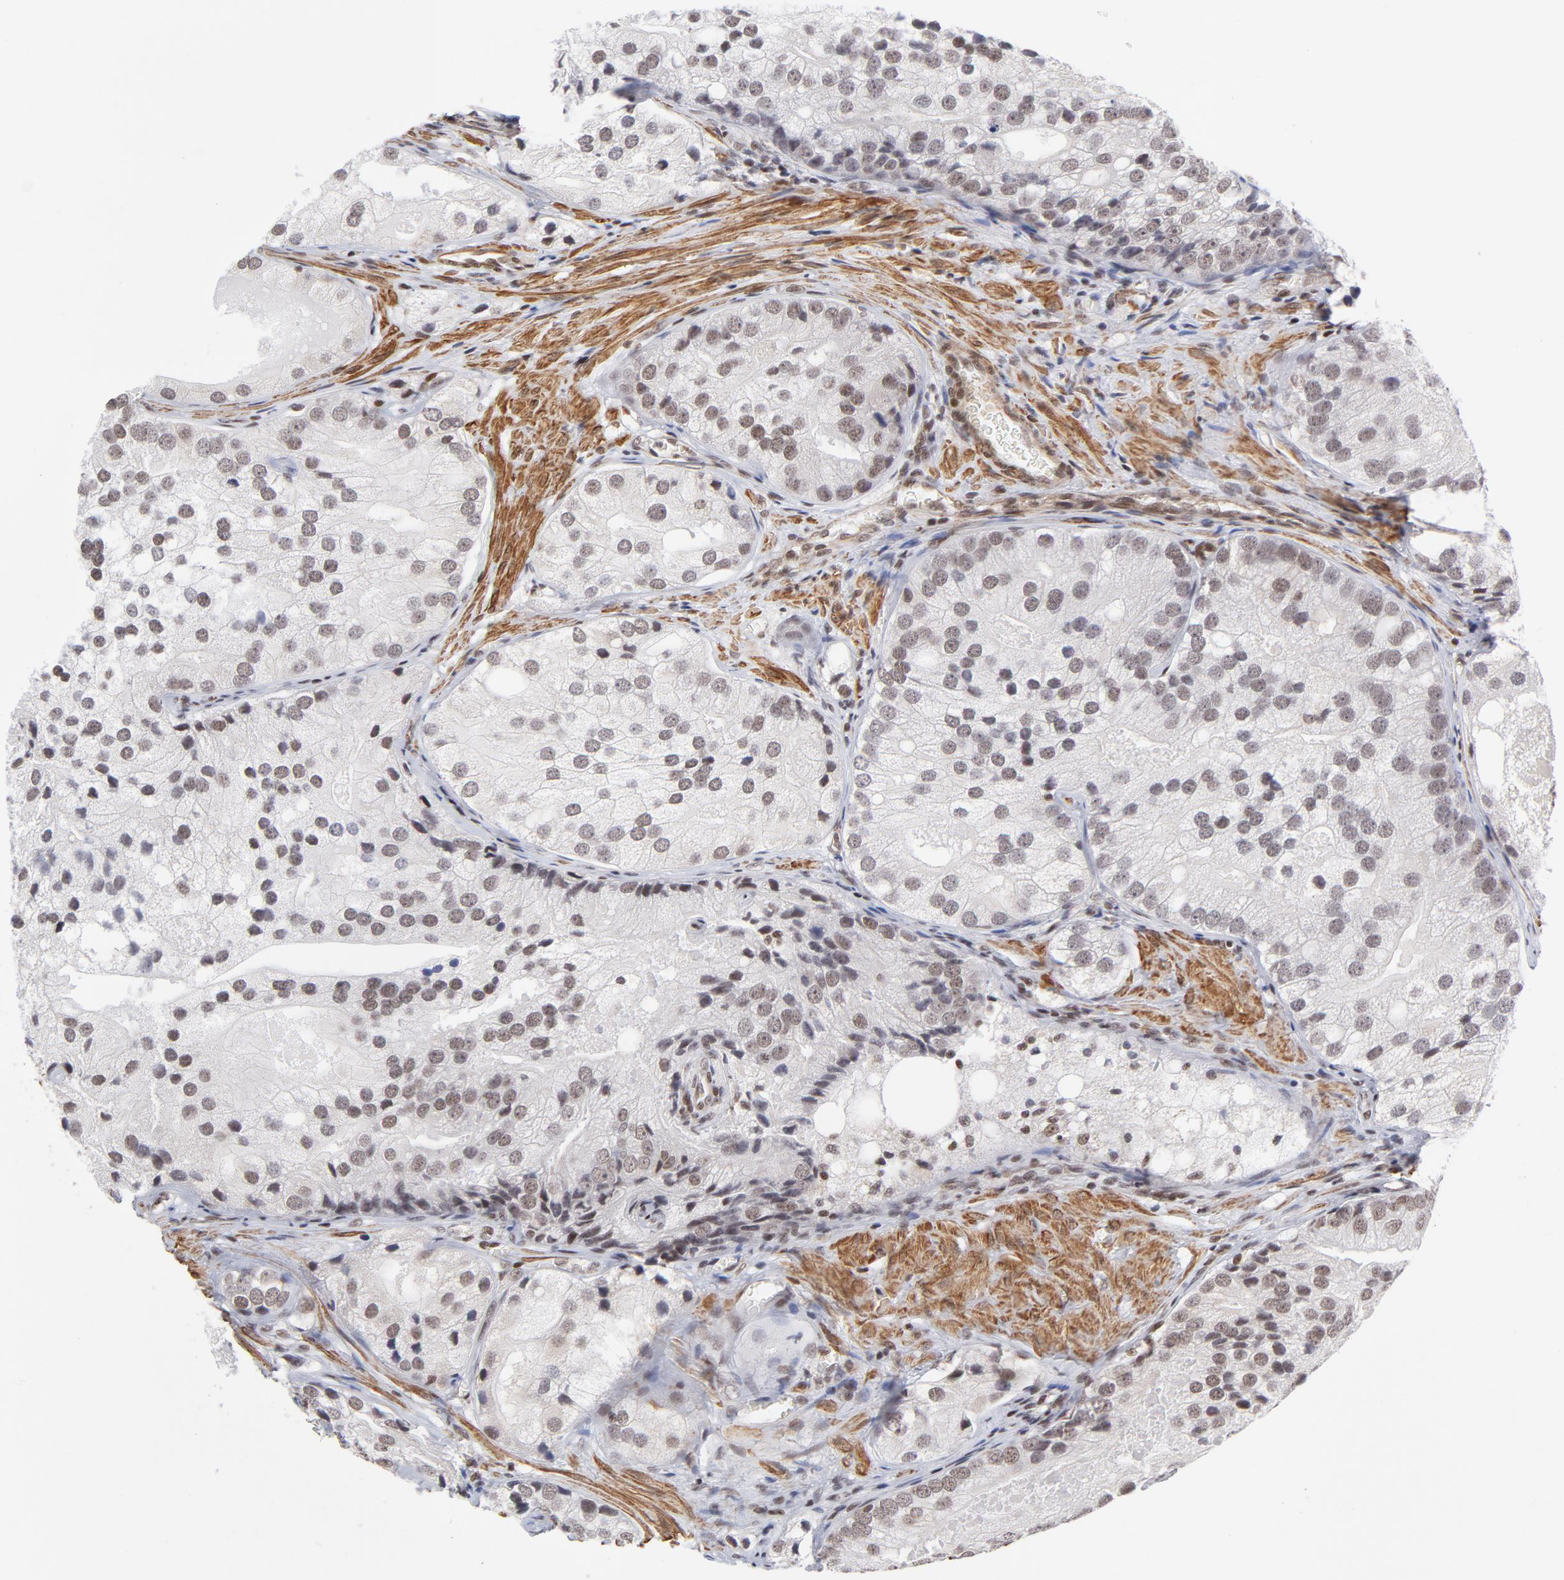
{"staining": {"intensity": "strong", "quantity": ">75%", "location": "nuclear"}, "tissue": "prostate cancer", "cell_type": "Tumor cells", "image_type": "cancer", "snomed": [{"axis": "morphology", "description": "Adenocarcinoma, Low grade"}, {"axis": "topography", "description": "Prostate"}], "caption": "This is a histology image of immunohistochemistry (IHC) staining of prostate cancer, which shows strong positivity in the nuclear of tumor cells.", "gene": "CTCF", "patient": {"sex": "male", "age": 69}}